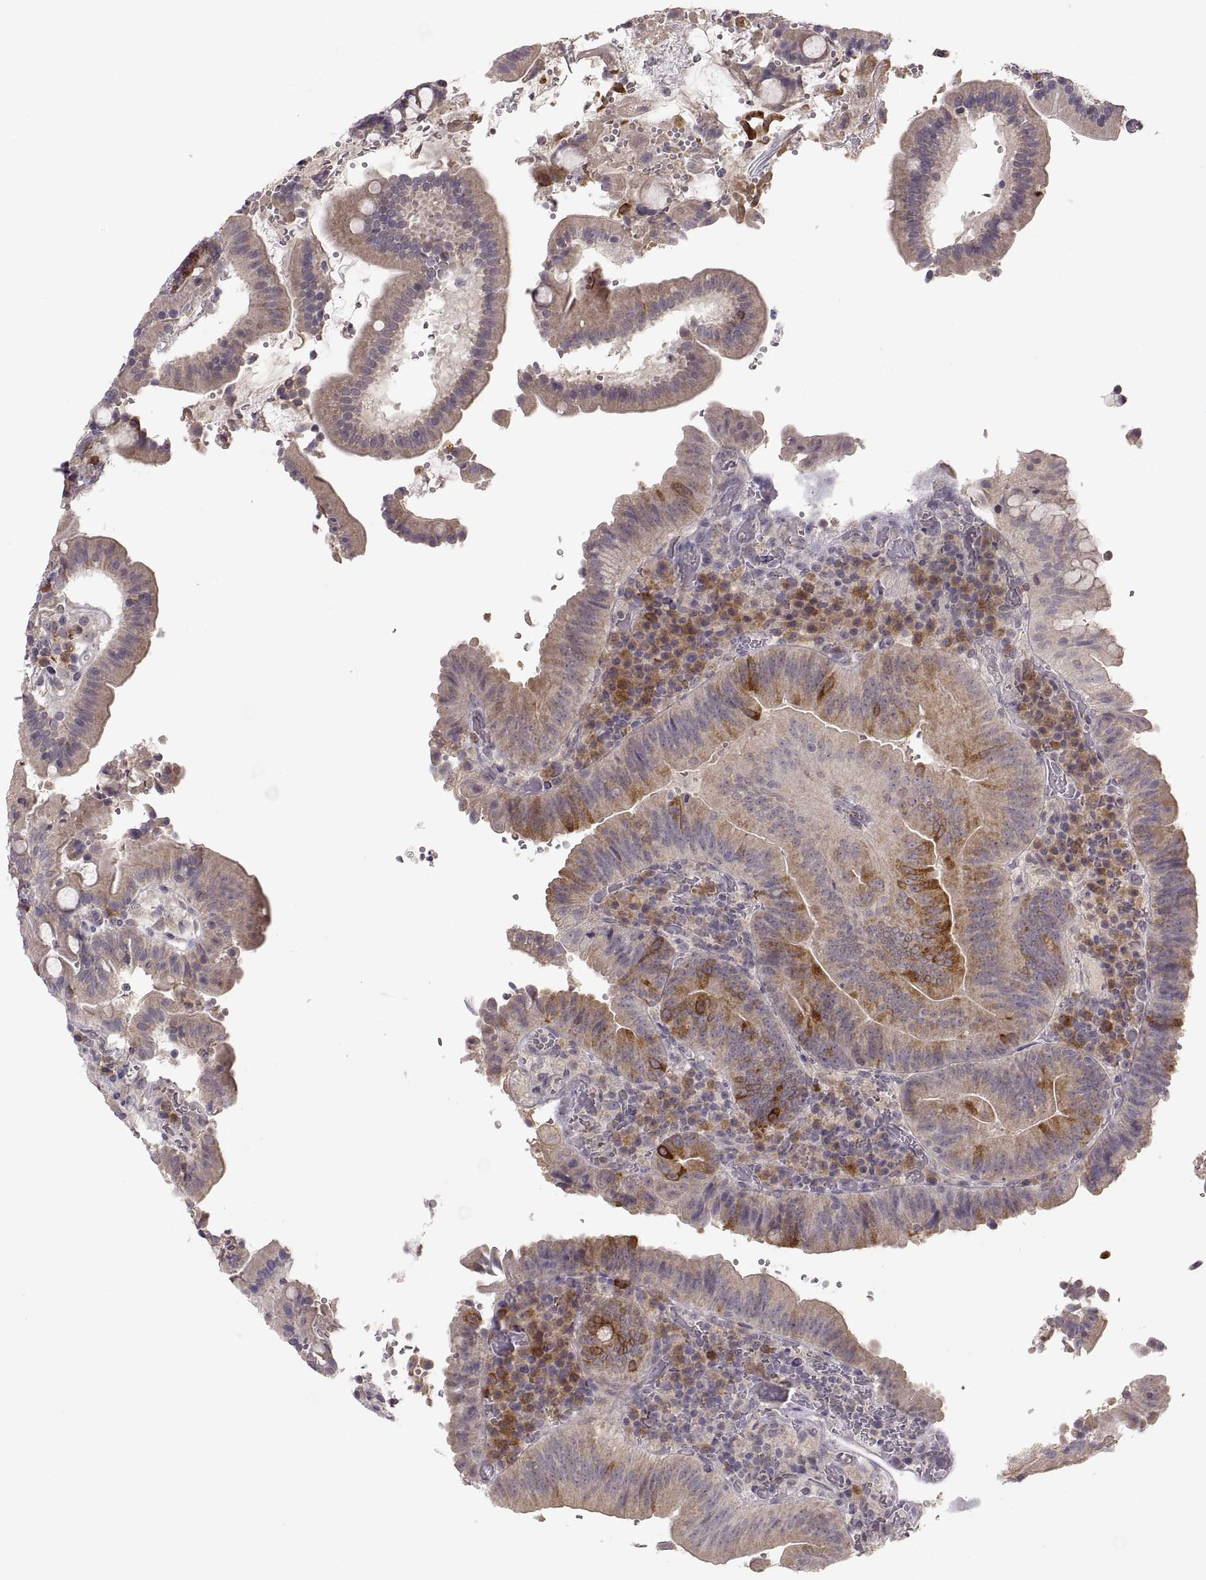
{"staining": {"intensity": "strong", "quantity": "<25%", "location": "cytoplasmic/membranous"}, "tissue": "duodenum", "cell_type": "Glandular cells", "image_type": "normal", "snomed": [{"axis": "morphology", "description": "Normal tissue, NOS"}, {"axis": "topography", "description": "Duodenum"}], "caption": "A brown stain labels strong cytoplasmic/membranous staining of a protein in glandular cells of unremarkable duodenum.", "gene": "HMGCR", "patient": {"sex": "female", "age": 62}}